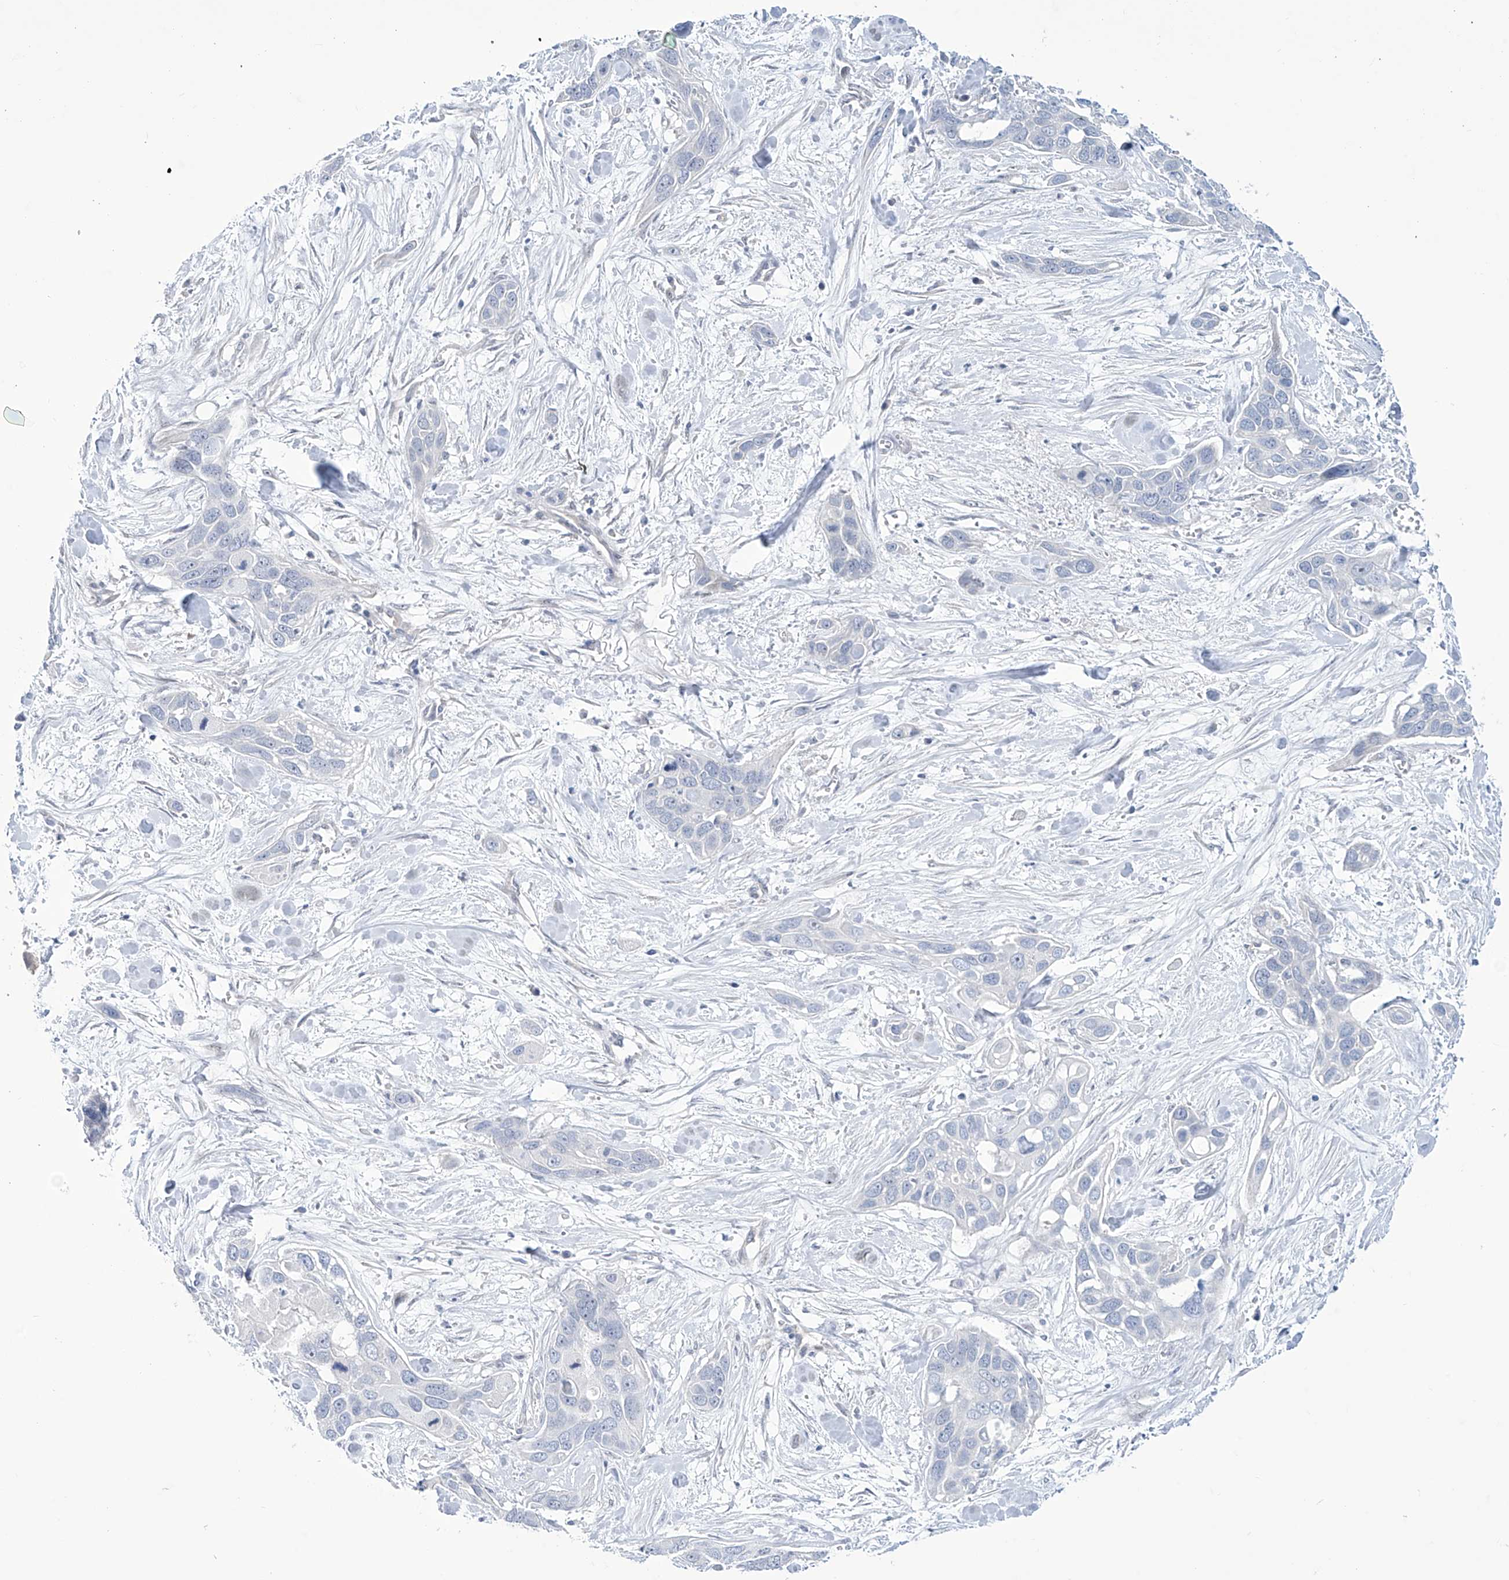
{"staining": {"intensity": "negative", "quantity": "none", "location": "none"}, "tissue": "pancreatic cancer", "cell_type": "Tumor cells", "image_type": "cancer", "snomed": [{"axis": "morphology", "description": "Adenocarcinoma, NOS"}, {"axis": "topography", "description": "Pancreas"}], "caption": "Immunohistochemistry (IHC) histopathology image of pancreatic cancer (adenocarcinoma) stained for a protein (brown), which displays no staining in tumor cells. The staining is performed using DAB brown chromogen with nuclei counter-stained in using hematoxylin.", "gene": "TRIM60", "patient": {"sex": "female", "age": 60}}